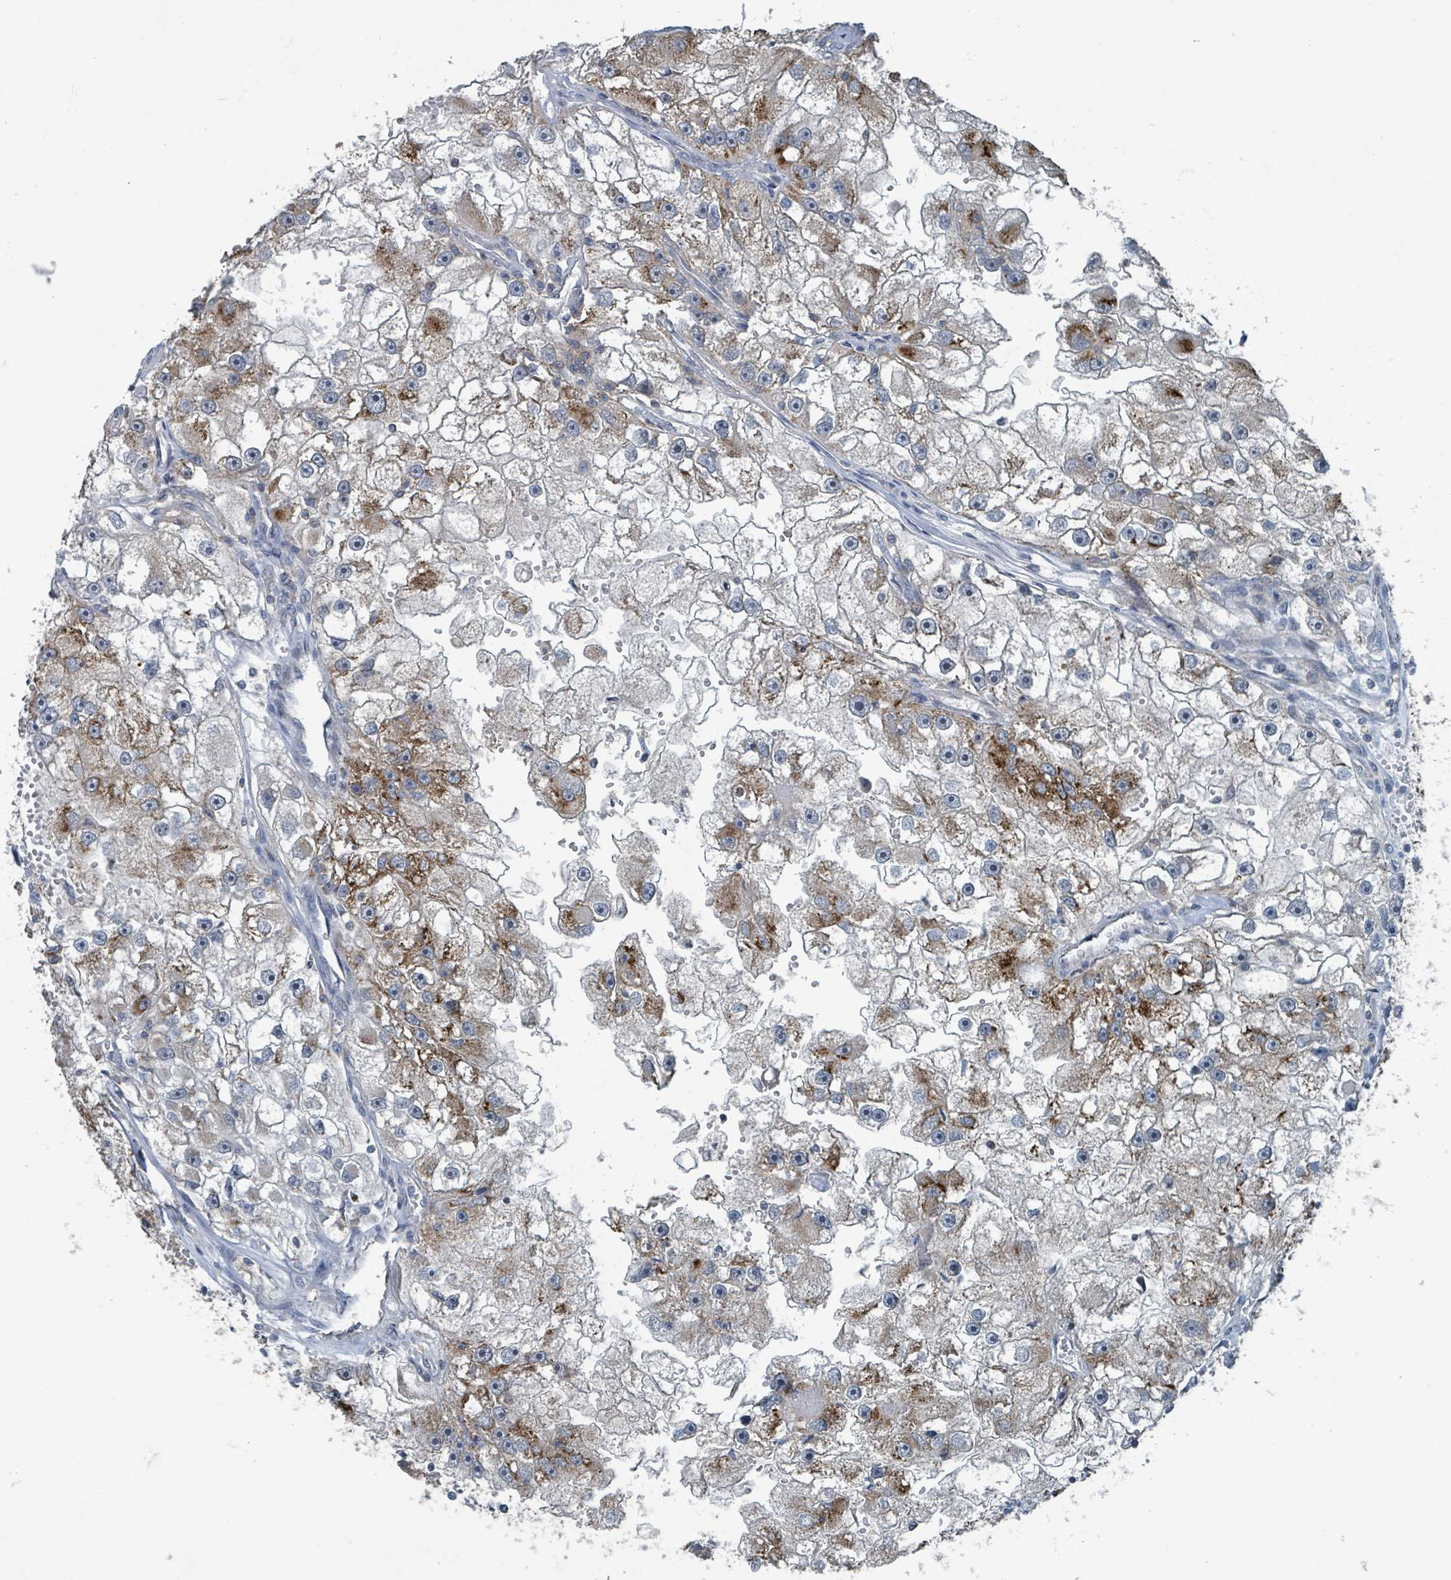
{"staining": {"intensity": "strong", "quantity": "25%-75%", "location": "cytoplasmic/membranous"}, "tissue": "renal cancer", "cell_type": "Tumor cells", "image_type": "cancer", "snomed": [{"axis": "morphology", "description": "Adenocarcinoma, NOS"}, {"axis": "topography", "description": "Kidney"}], "caption": "DAB immunohistochemical staining of renal adenocarcinoma displays strong cytoplasmic/membranous protein positivity in approximately 25%-75% of tumor cells.", "gene": "ACBD4", "patient": {"sex": "male", "age": 63}}